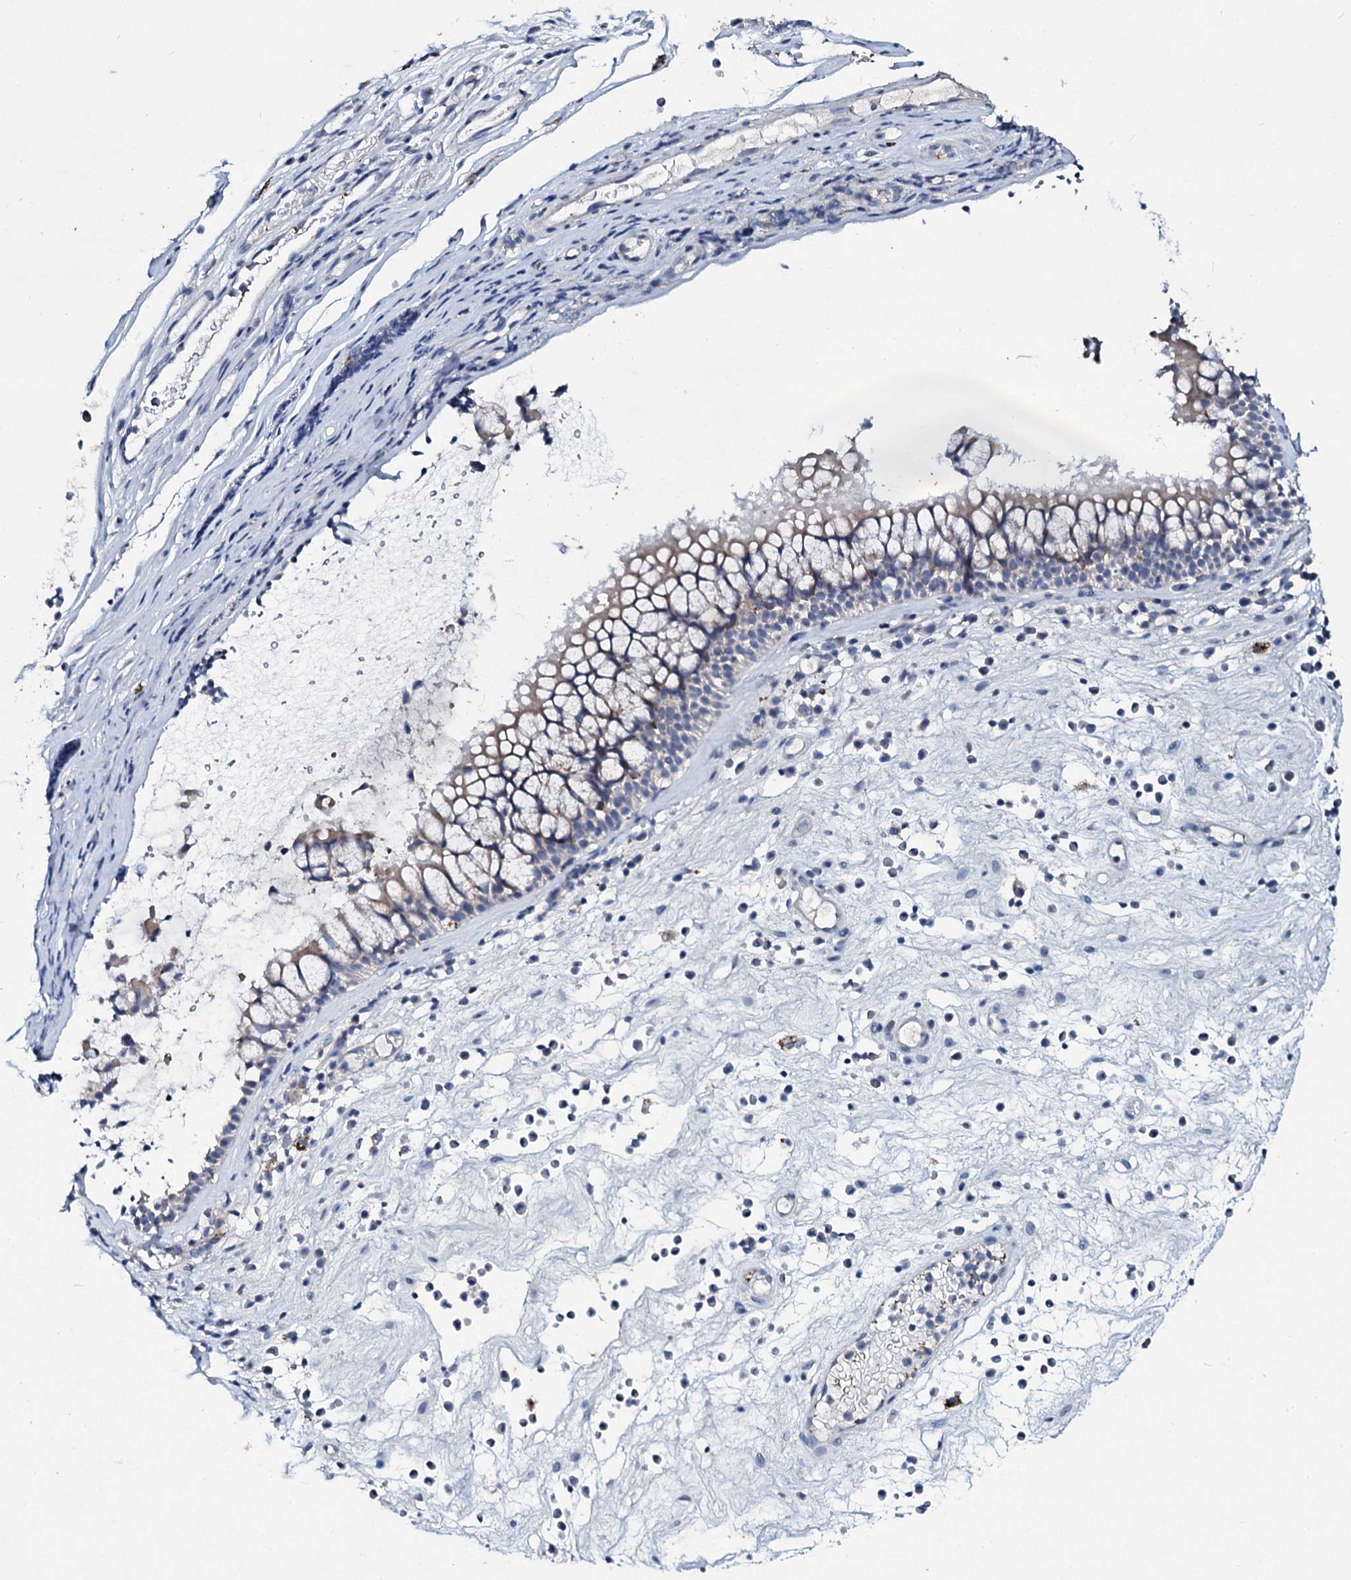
{"staining": {"intensity": "weak", "quantity": "<25%", "location": "cytoplasmic/membranous"}, "tissue": "nasopharynx", "cell_type": "Respiratory epithelial cells", "image_type": "normal", "snomed": [{"axis": "morphology", "description": "Normal tissue, NOS"}, {"axis": "morphology", "description": "Inflammation, NOS"}, {"axis": "morphology", "description": "Malignant melanoma, Metastatic site"}, {"axis": "topography", "description": "Nasopharynx"}], "caption": "This is an IHC micrograph of normal human nasopharynx. There is no staining in respiratory epithelial cells.", "gene": "TPGS2", "patient": {"sex": "male", "age": 70}}